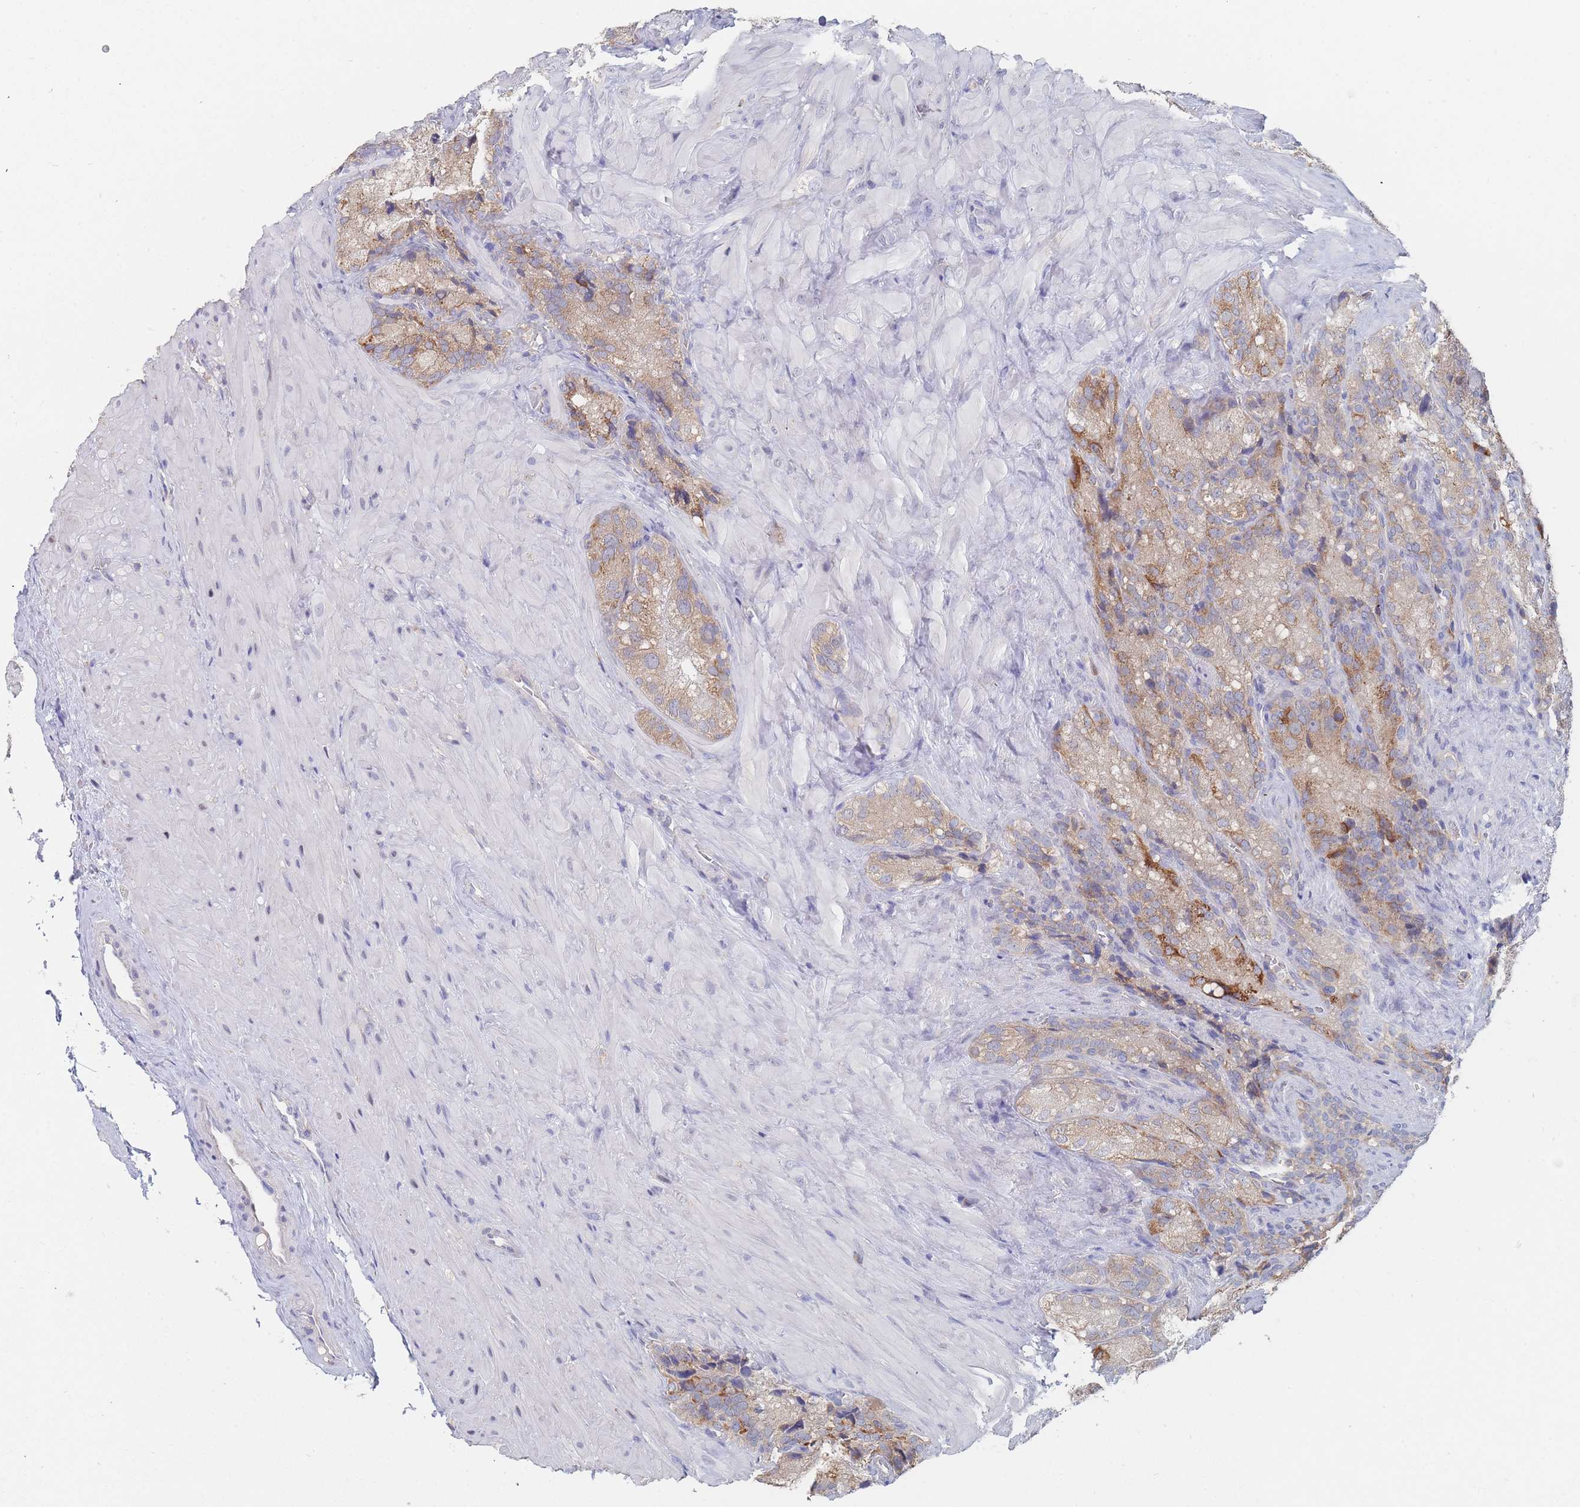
{"staining": {"intensity": "moderate", "quantity": "25%-75%", "location": "cytoplasmic/membranous"}, "tissue": "seminal vesicle", "cell_type": "Glandular cells", "image_type": "normal", "snomed": [{"axis": "morphology", "description": "Normal tissue, NOS"}, {"axis": "topography", "description": "Seminal veicle"}], "caption": "Protein expression analysis of normal seminal vesicle shows moderate cytoplasmic/membranous positivity in approximately 25%-75% of glandular cells.", "gene": "PPP6C", "patient": {"sex": "male", "age": 62}}